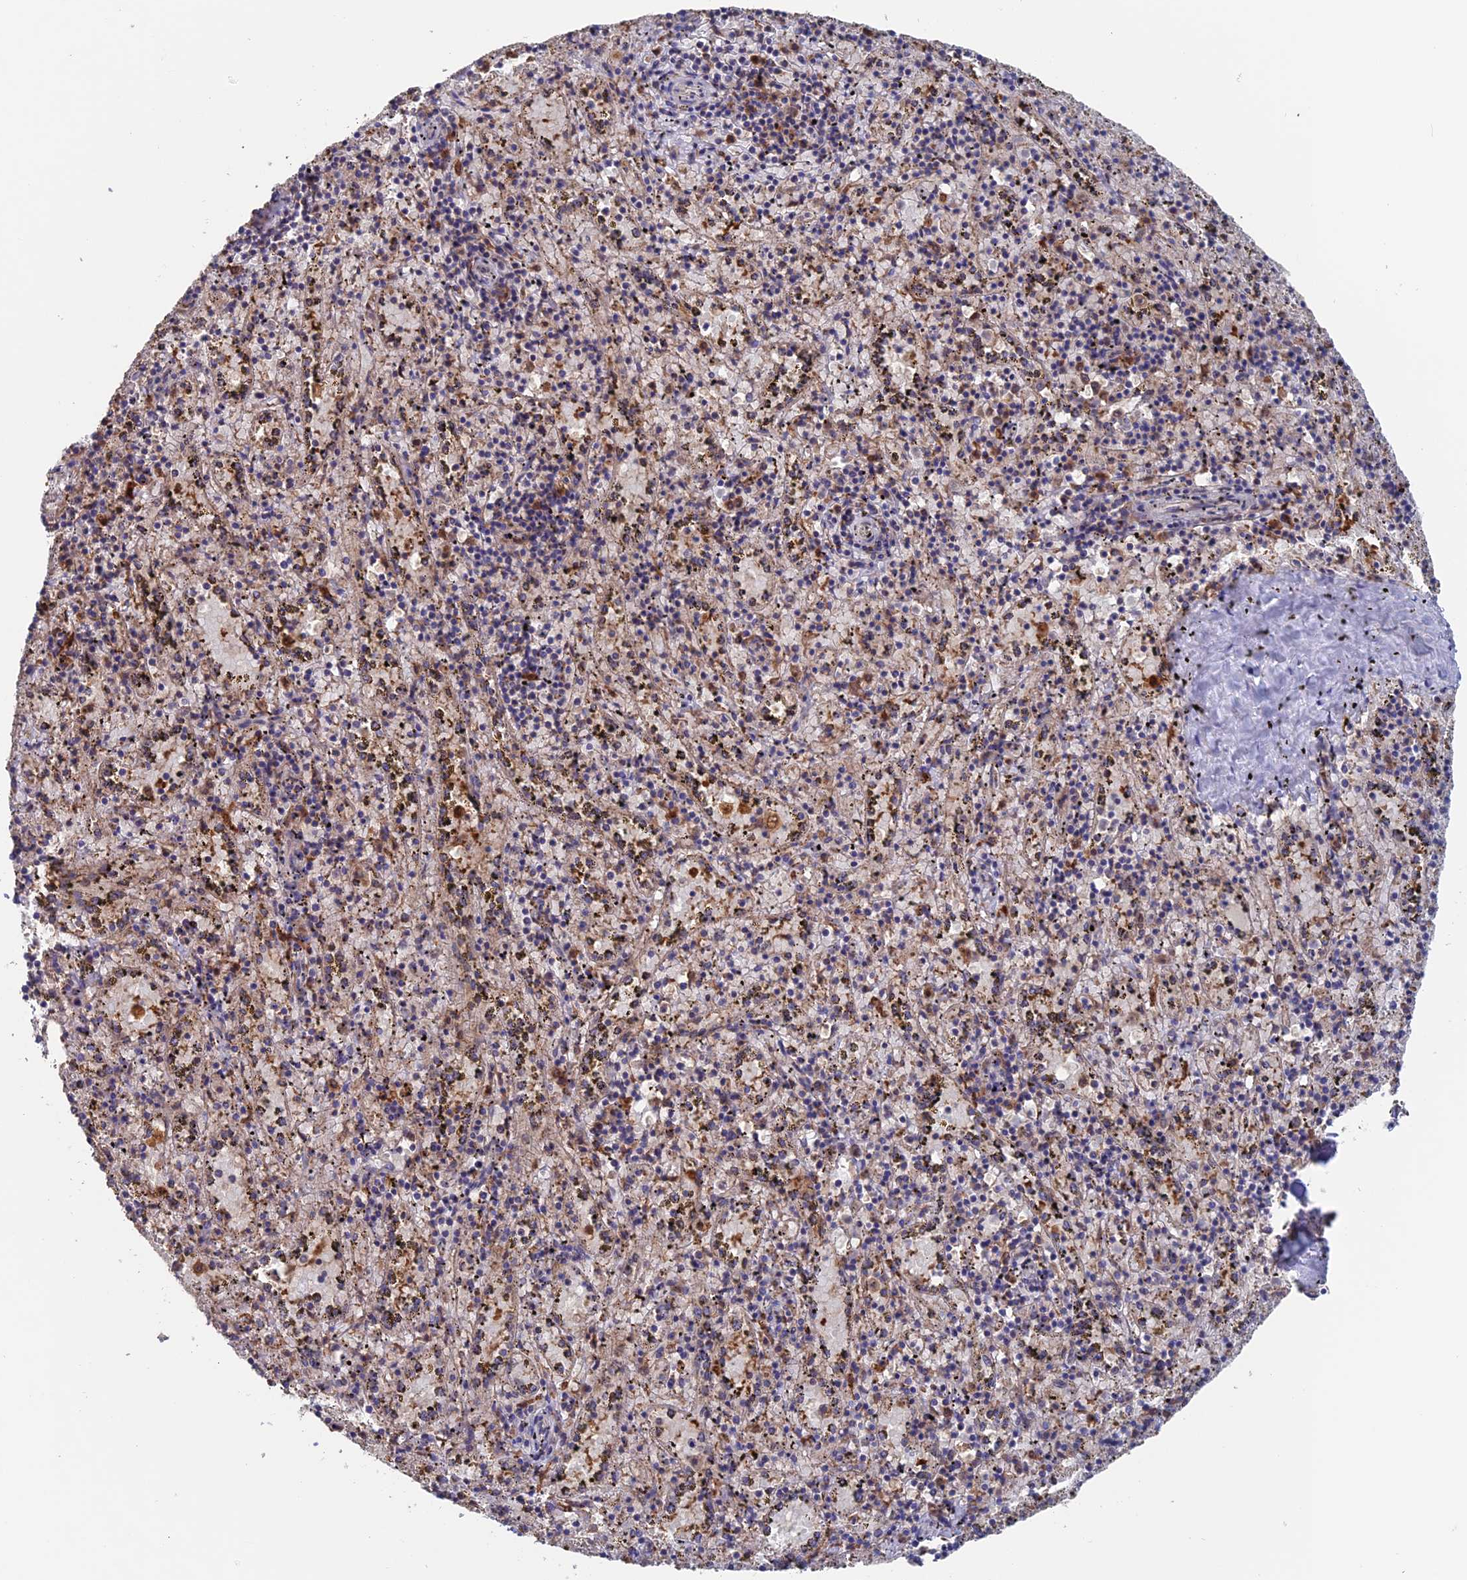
{"staining": {"intensity": "moderate", "quantity": "<25%", "location": "cytoplasmic/membranous"}, "tissue": "spleen", "cell_type": "Cells in red pulp", "image_type": "normal", "snomed": [{"axis": "morphology", "description": "Normal tissue, NOS"}, {"axis": "topography", "description": "Spleen"}], "caption": "Moderate cytoplasmic/membranous positivity for a protein is identified in about <25% of cells in red pulp of normal spleen using immunohistochemistry (IHC).", "gene": "DTYMK", "patient": {"sex": "male", "age": 11}}